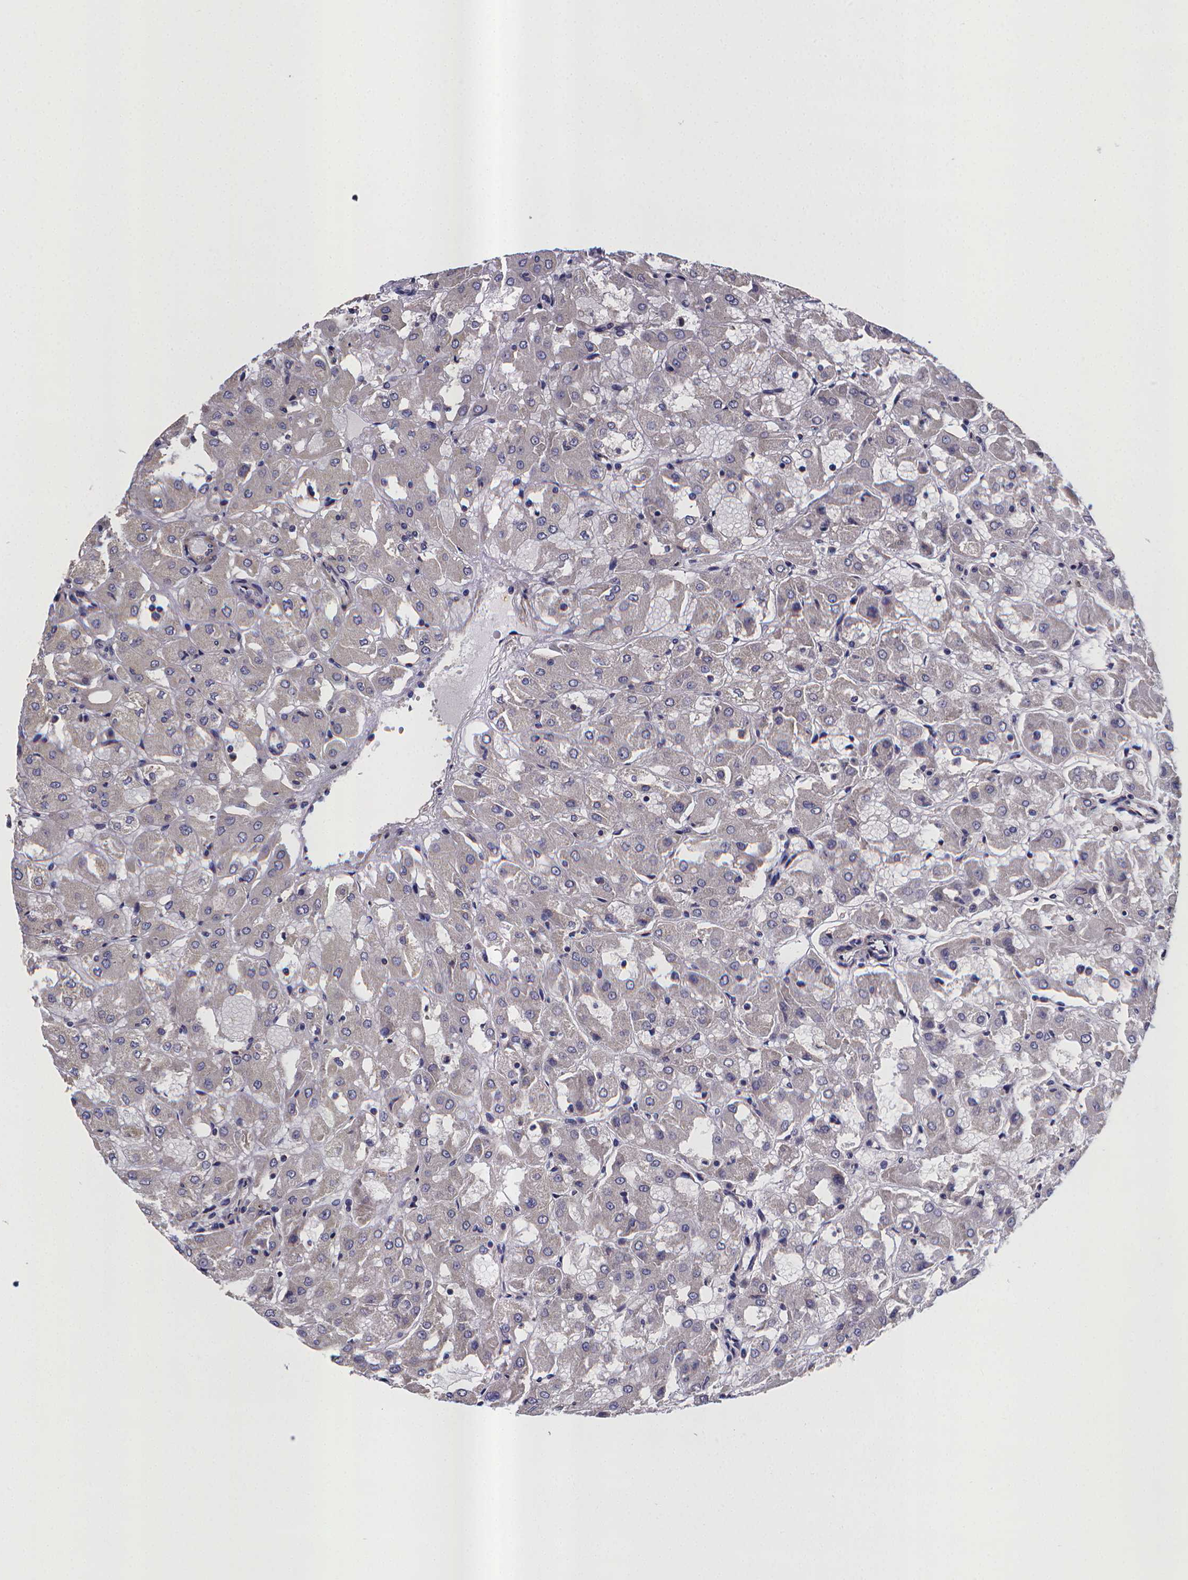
{"staining": {"intensity": "negative", "quantity": "none", "location": "none"}, "tissue": "renal cancer", "cell_type": "Tumor cells", "image_type": "cancer", "snomed": [{"axis": "morphology", "description": "Adenocarcinoma, NOS"}, {"axis": "topography", "description": "Kidney"}], "caption": "Immunohistochemistry (IHC) histopathology image of renal cancer stained for a protein (brown), which reveals no expression in tumor cells. (DAB IHC visualized using brightfield microscopy, high magnification).", "gene": "RERG", "patient": {"sex": "male", "age": 72}}